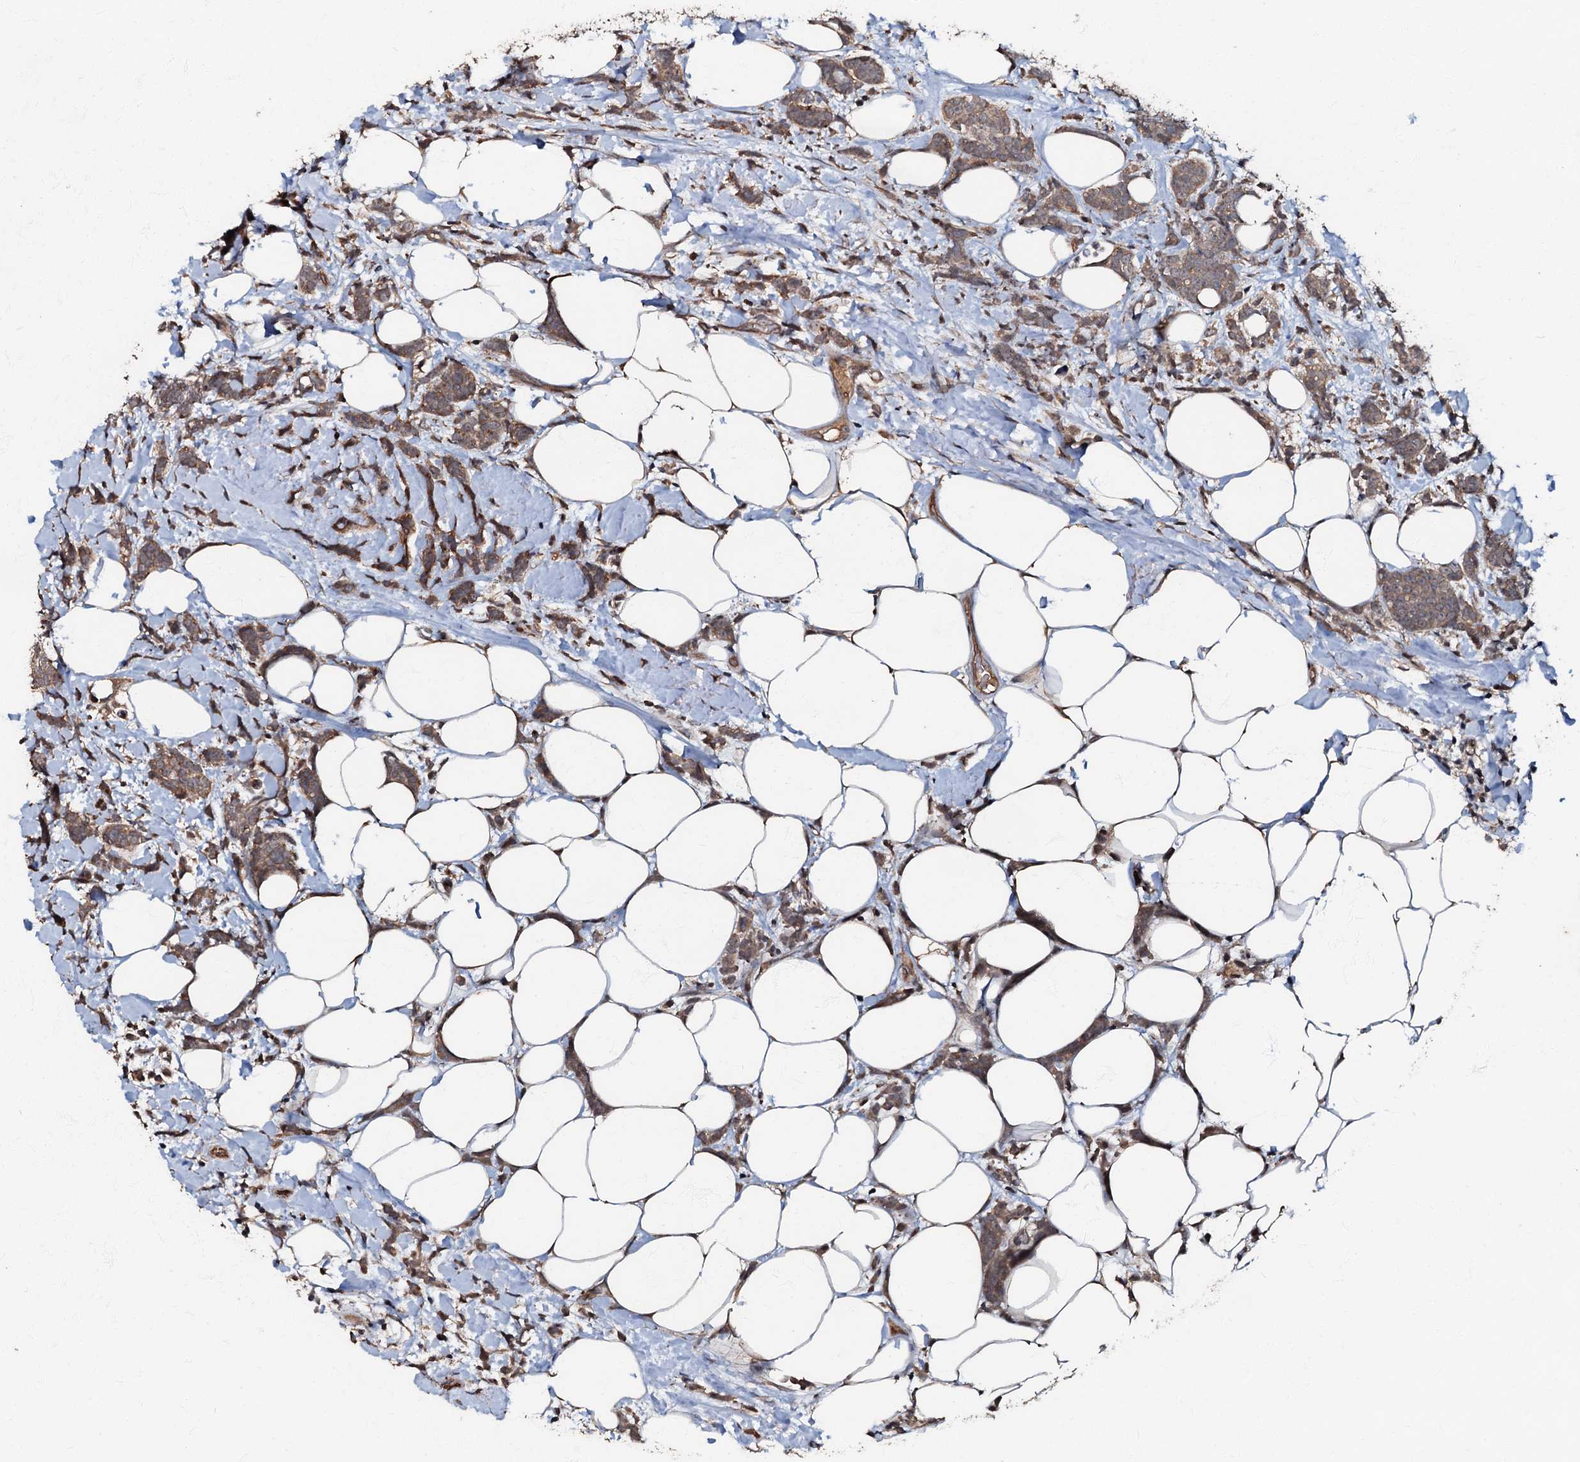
{"staining": {"intensity": "moderate", "quantity": ">75%", "location": "cytoplasmic/membranous"}, "tissue": "breast cancer", "cell_type": "Tumor cells", "image_type": "cancer", "snomed": [{"axis": "morphology", "description": "Lobular carcinoma"}, {"axis": "topography", "description": "Breast"}], "caption": "Protein expression by immunohistochemistry reveals moderate cytoplasmic/membranous expression in approximately >75% of tumor cells in breast cancer (lobular carcinoma).", "gene": "MANSC4", "patient": {"sex": "female", "age": 58}}